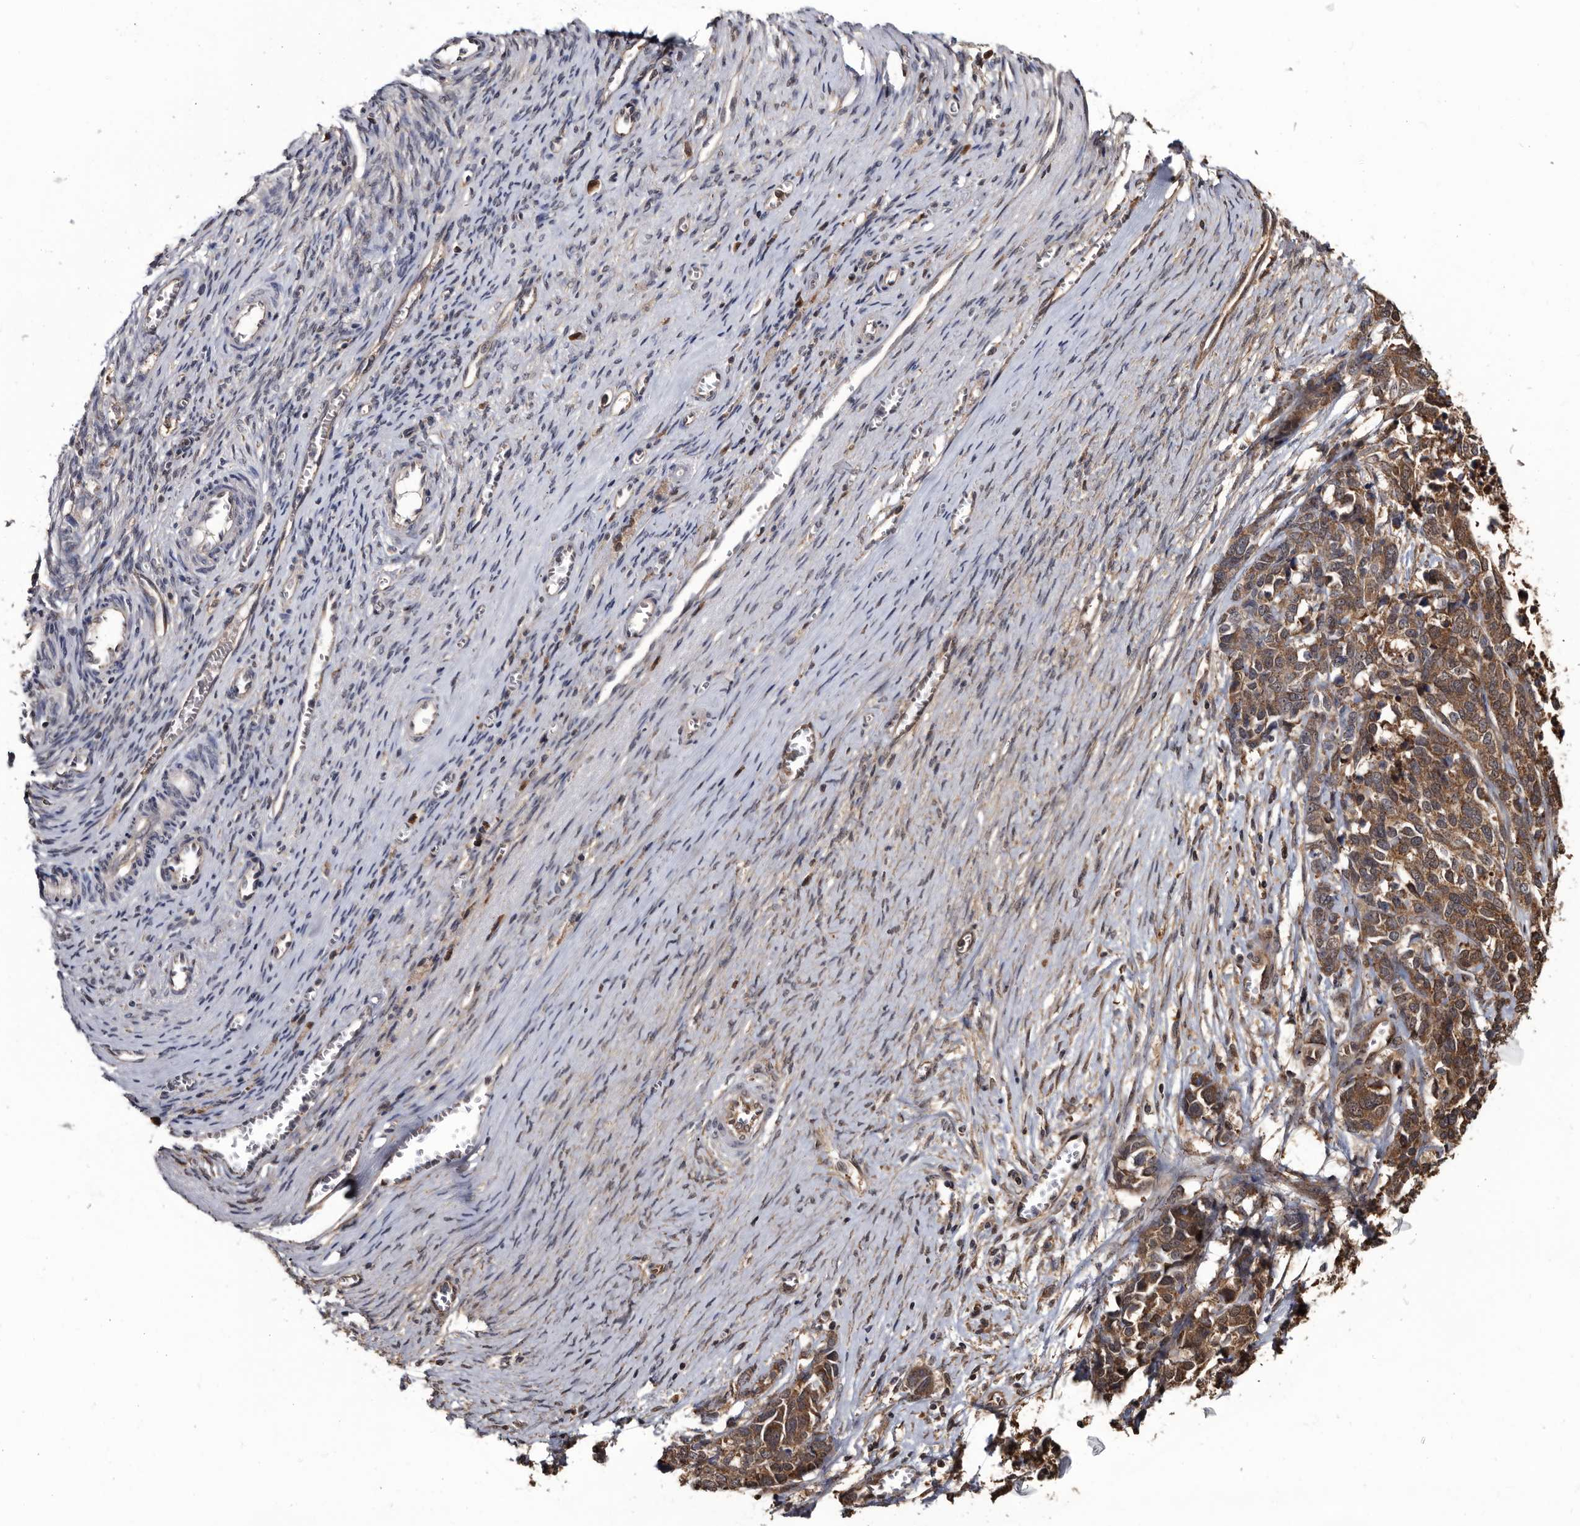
{"staining": {"intensity": "moderate", "quantity": ">75%", "location": "cytoplasmic/membranous"}, "tissue": "ovarian cancer", "cell_type": "Tumor cells", "image_type": "cancer", "snomed": [{"axis": "morphology", "description": "Cystadenocarcinoma, serous, NOS"}, {"axis": "topography", "description": "Ovary"}], "caption": "An image of ovarian cancer (serous cystadenocarcinoma) stained for a protein demonstrates moderate cytoplasmic/membranous brown staining in tumor cells. (brown staining indicates protein expression, while blue staining denotes nuclei).", "gene": "TTI2", "patient": {"sex": "female", "age": 44}}